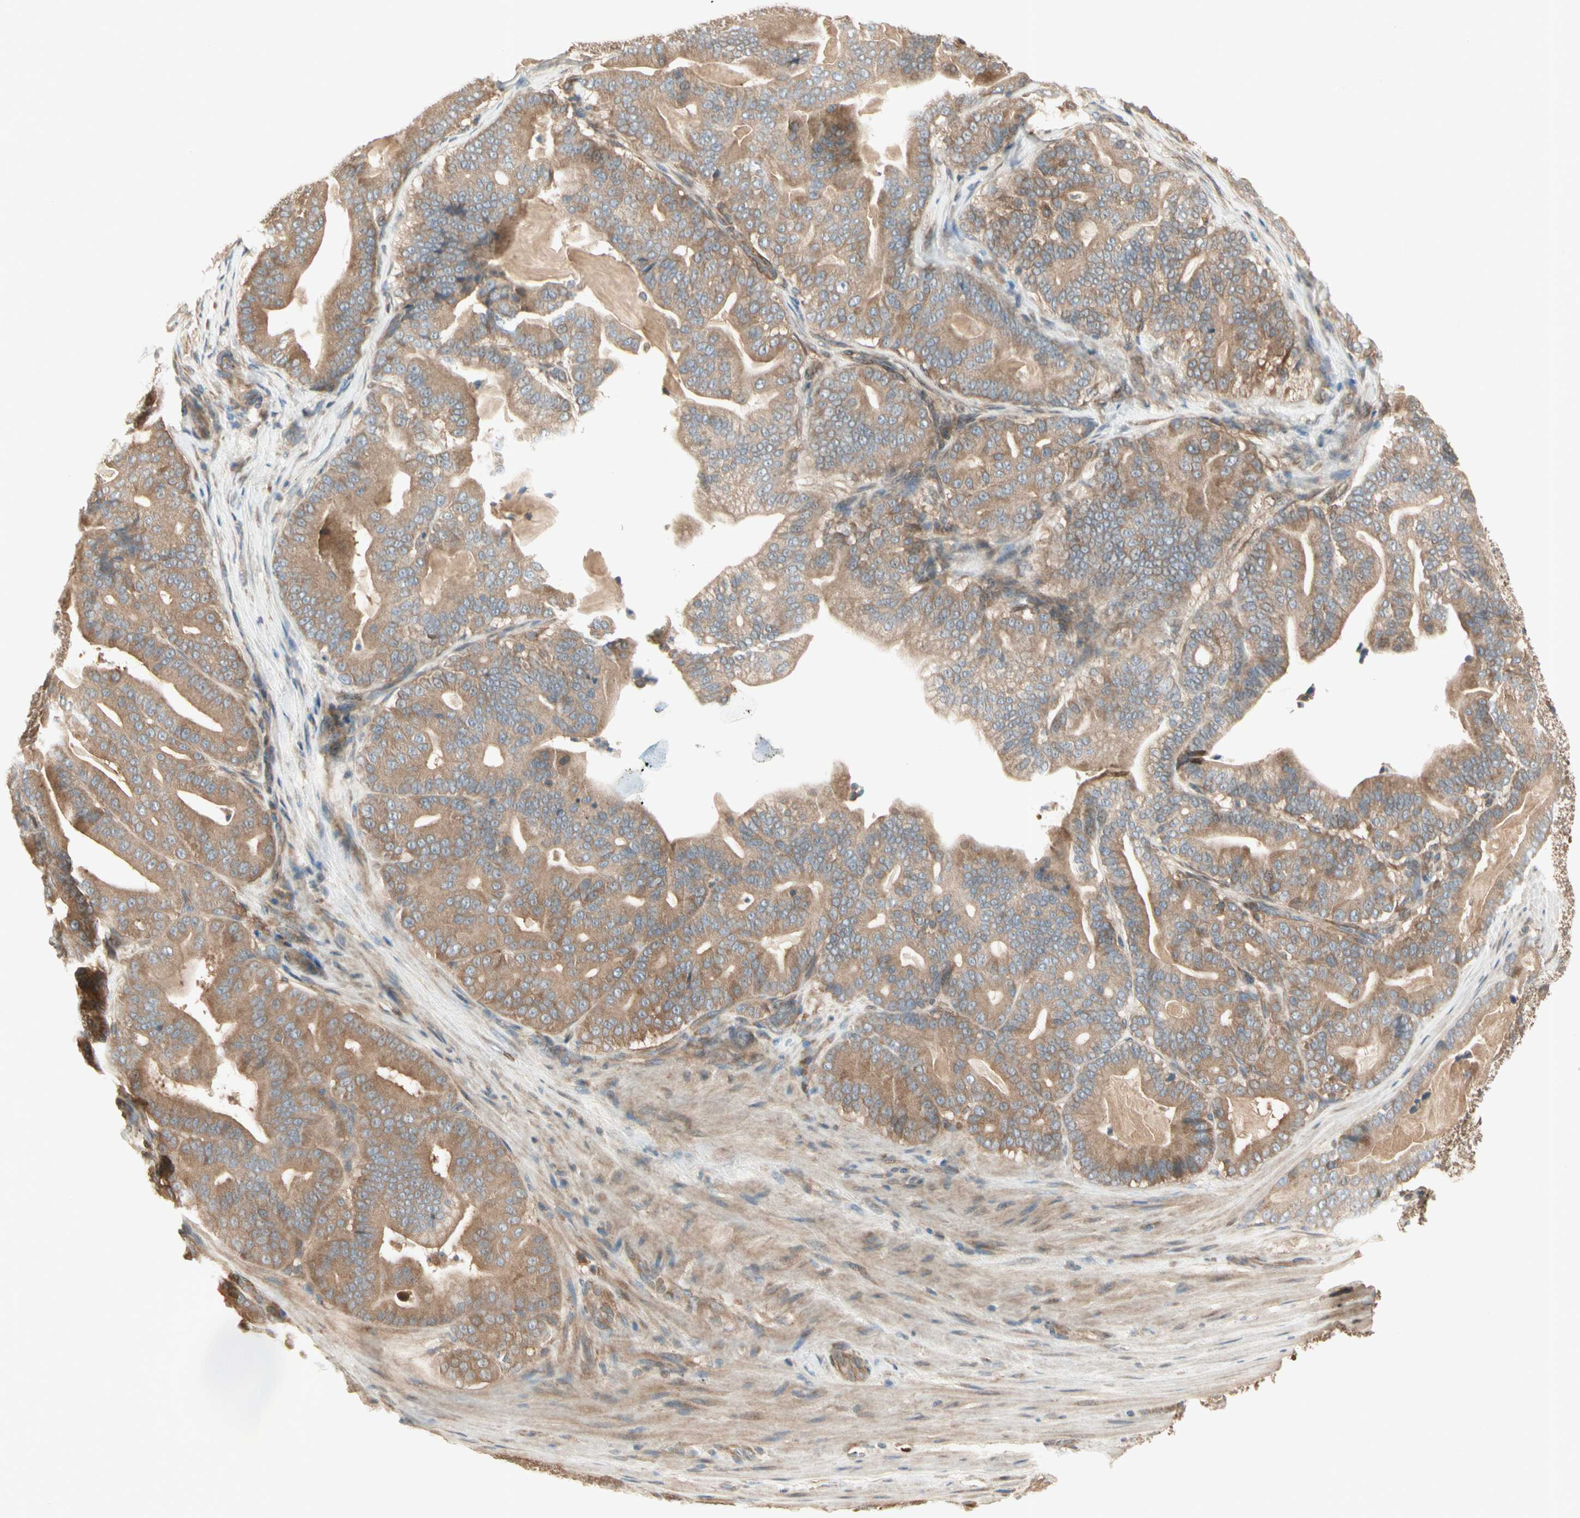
{"staining": {"intensity": "moderate", "quantity": ">75%", "location": "cytoplasmic/membranous"}, "tissue": "pancreatic cancer", "cell_type": "Tumor cells", "image_type": "cancer", "snomed": [{"axis": "morphology", "description": "Adenocarcinoma, NOS"}, {"axis": "topography", "description": "Pancreas"}], "caption": "A medium amount of moderate cytoplasmic/membranous positivity is identified in about >75% of tumor cells in pancreatic adenocarcinoma tissue. Nuclei are stained in blue.", "gene": "IRAG1", "patient": {"sex": "male", "age": 63}}